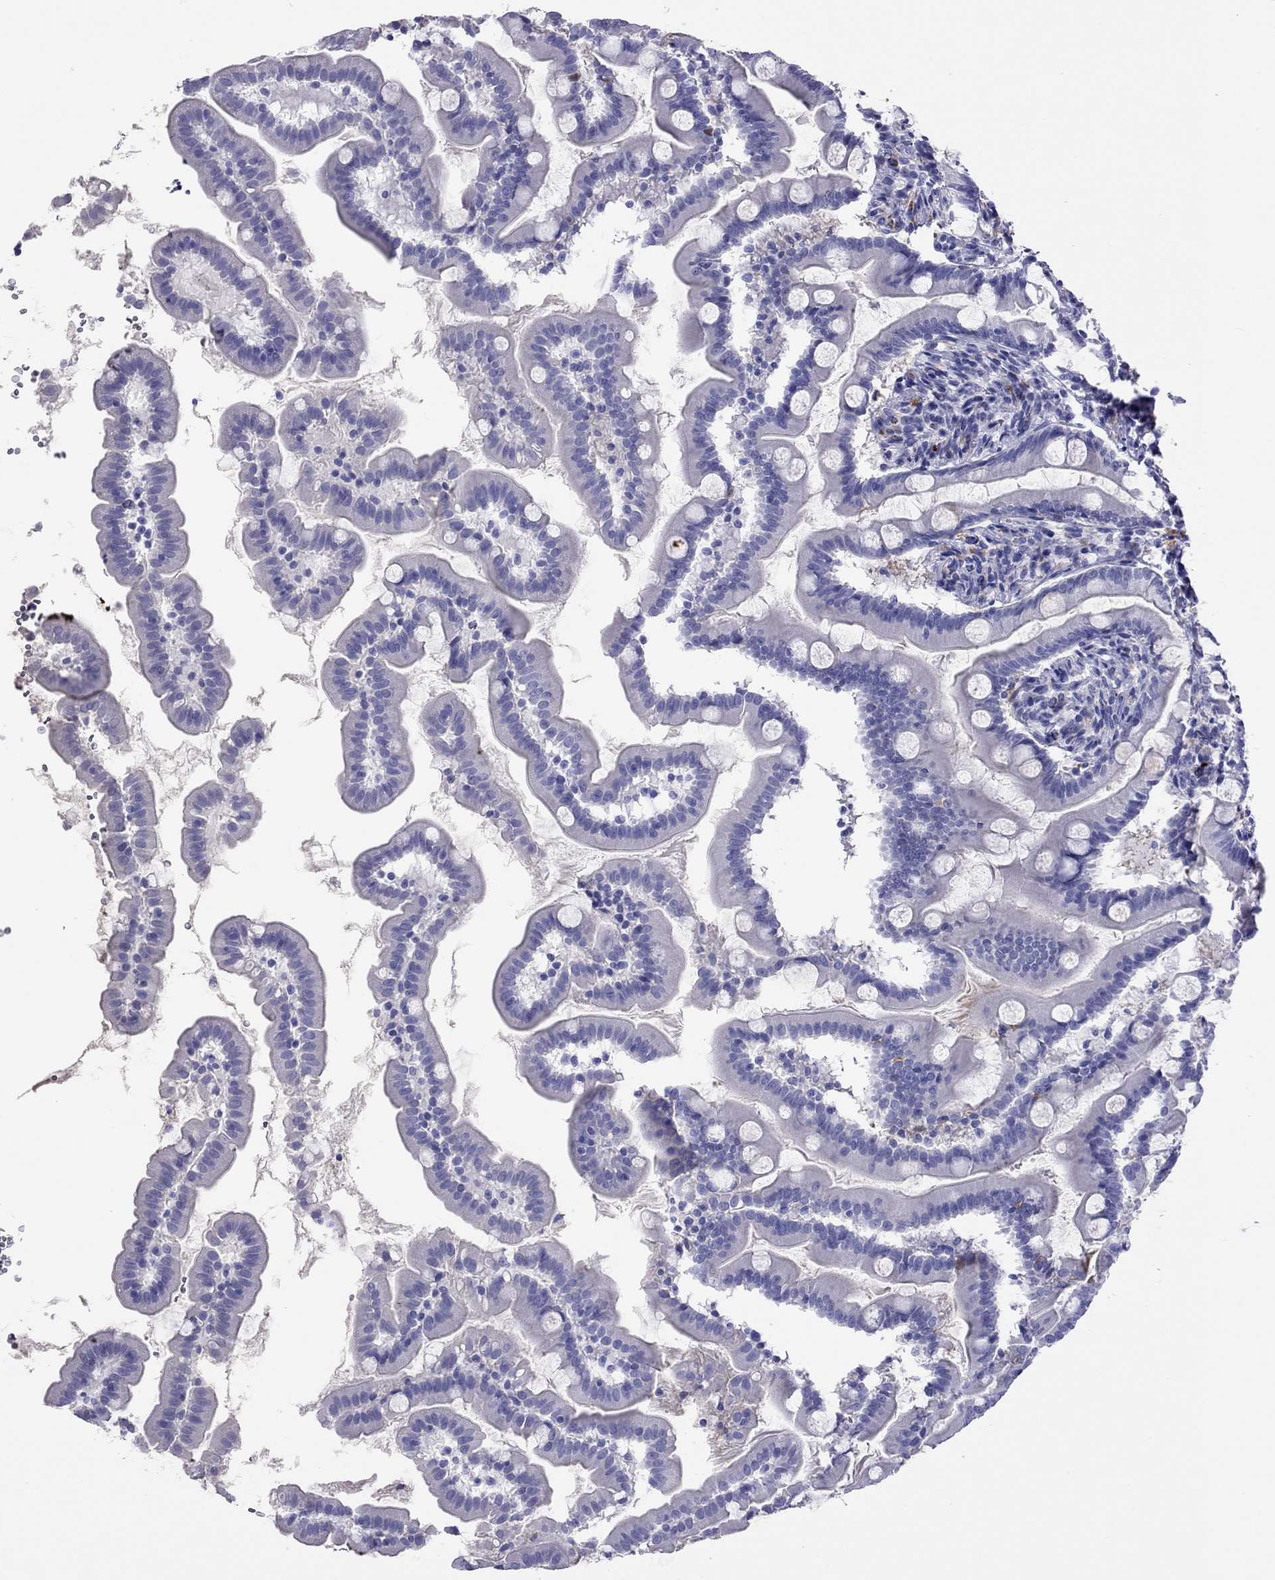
{"staining": {"intensity": "weak", "quantity": "<25%", "location": "cytoplasmic/membranous"}, "tissue": "small intestine", "cell_type": "Glandular cells", "image_type": "normal", "snomed": [{"axis": "morphology", "description": "Normal tissue, NOS"}, {"axis": "topography", "description": "Small intestine"}], "caption": "This is an immunohistochemistry (IHC) histopathology image of unremarkable human small intestine. There is no expression in glandular cells.", "gene": "SERPINA3", "patient": {"sex": "female", "age": 44}}